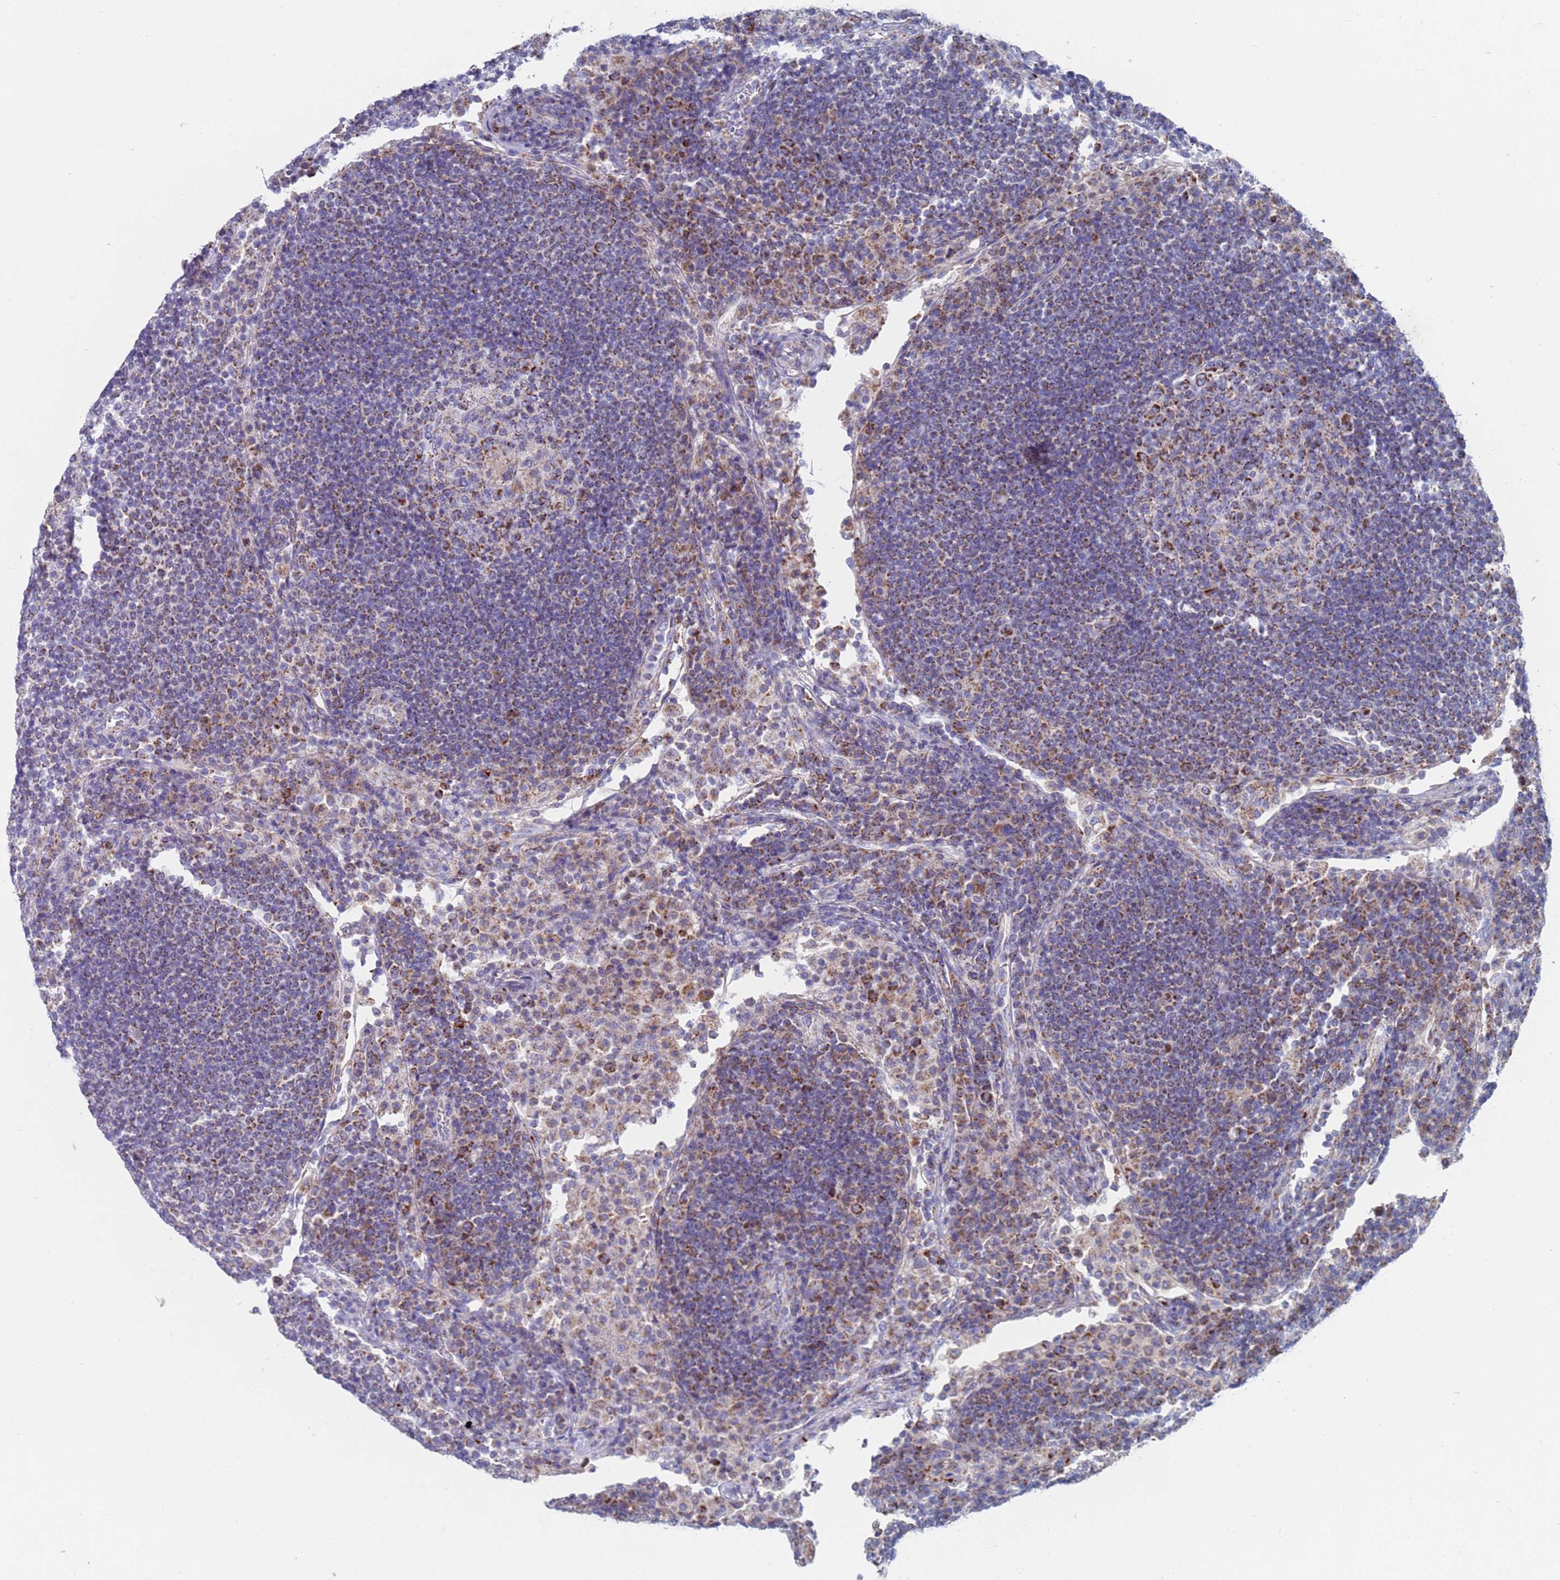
{"staining": {"intensity": "strong", "quantity": "<25%", "location": "cytoplasmic/membranous"}, "tissue": "lymph node", "cell_type": "Germinal center cells", "image_type": "normal", "snomed": [{"axis": "morphology", "description": "Normal tissue, NOS"}, {"axis": "topography", "description": "Lymph node"}], "caption": "Strong cytoplasmic/membranous expression is seen in about <25% of germinal center cells in normal lymph node.", "gene": "MRPL22", "patient": {"sex": "female", "age": 53}}